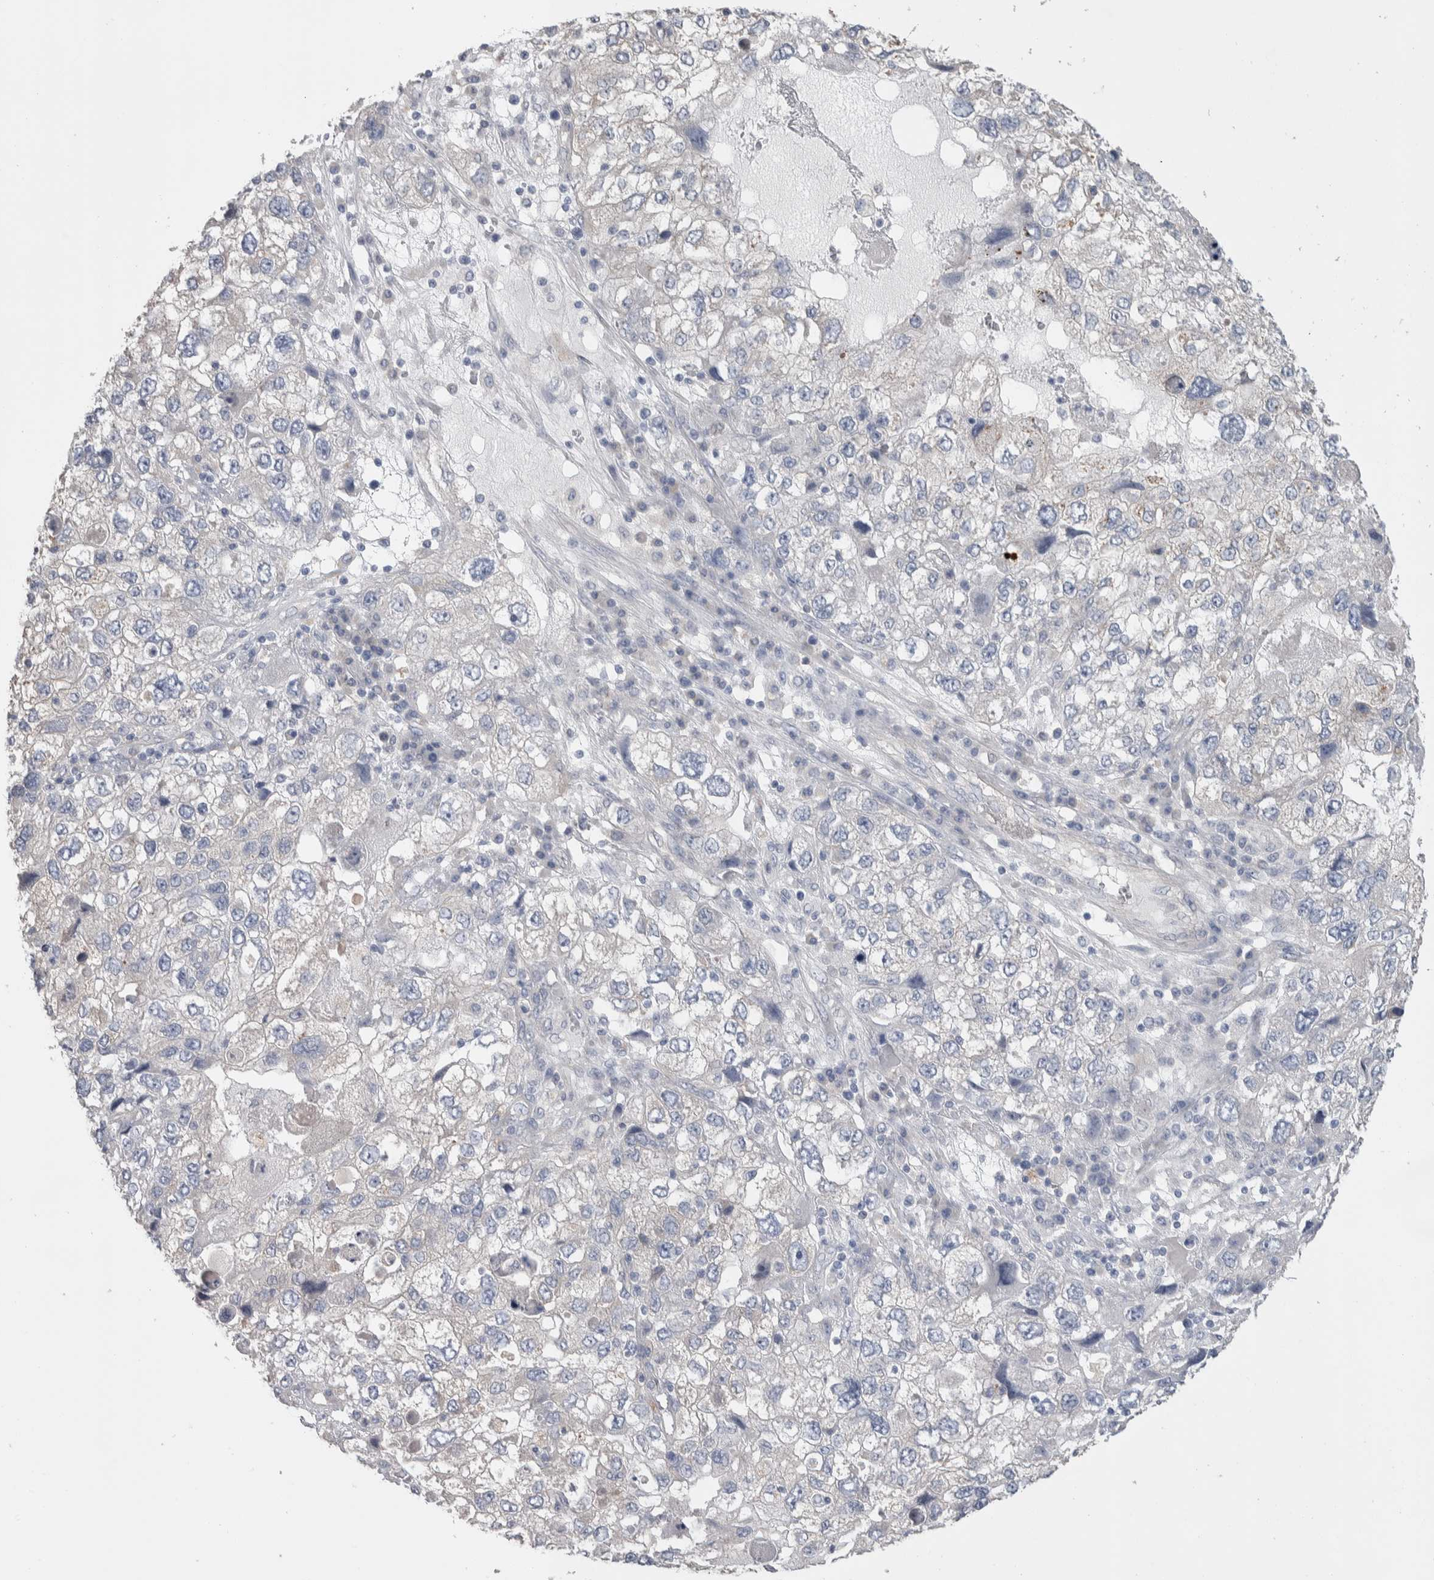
{"staining": {"intensity": "negative", "quantity": "none", "location": "none"}, "tissue": "endometrial cancer", "cell_type": "Tumor cells", "image_type": "cancer", "snomed": [{"axis": "morphology", "description": "Adenocarcinoma, NOS"}, {"axis": "topography", "description": "Endometrium"}], "caption": "Immunohistochemical staining of endometrial cancer demonstrates no significant staining in tumor cells.", "gene": "GPHN", "patient": {"sex": "female", "age": 49}}